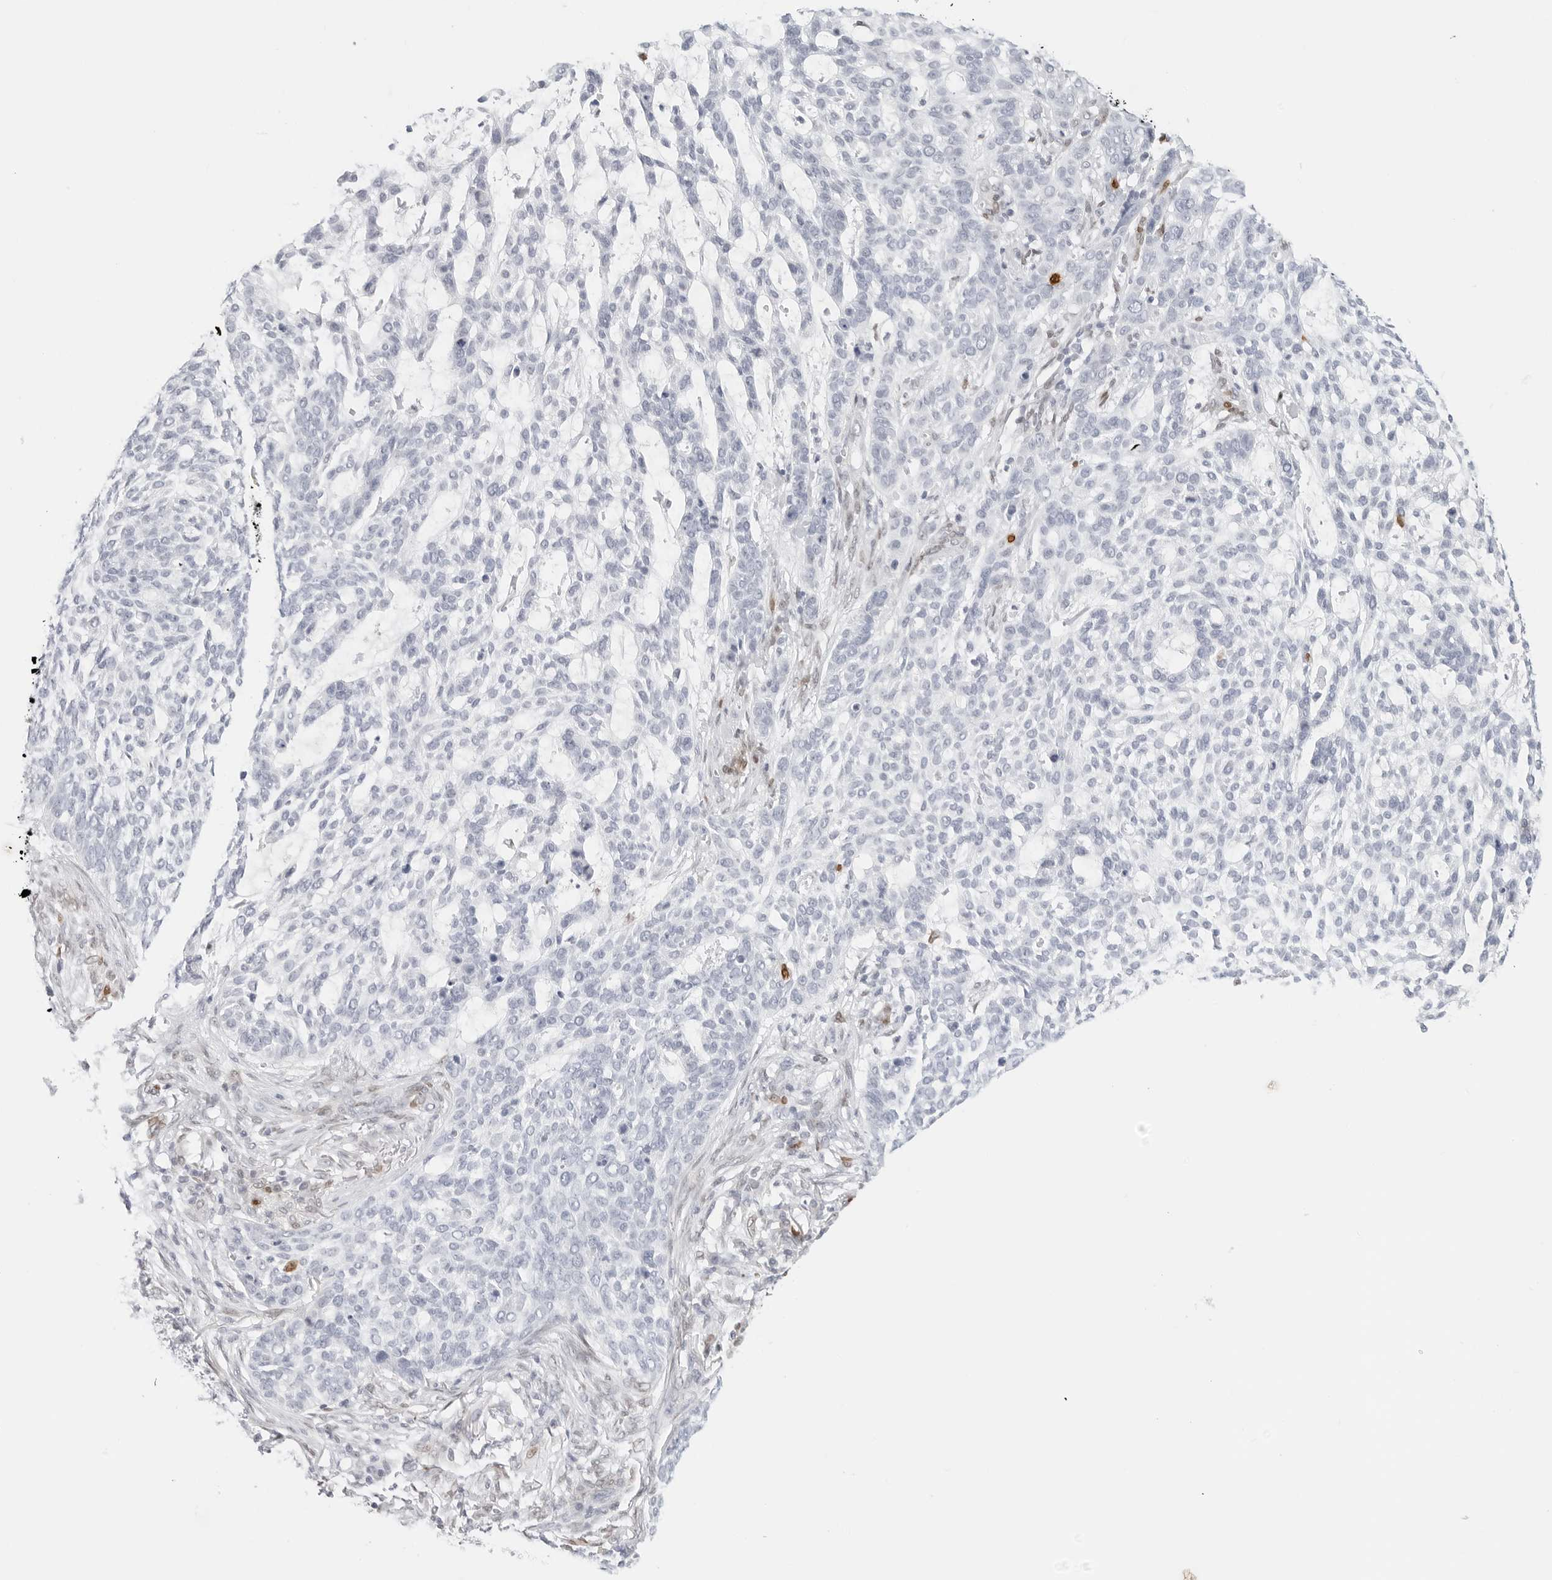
{"staining": {"intensity": "negative", "quantity": "none", "location": "none"}, "tissue": "skin cancer", "cell_type": "Tumor cells", "image_type": "cancer", "snomed": [{"axis": "morphology", "description": "Basal cell carcinoma"}, {"axis": "topography", "description": "Skin"}], "caption": "Skin cancer stained for a protein using IHC exhibits no expression tumor cells.", "gene": "SPIDR", "patient": {"sex": "female", "age": 64}}